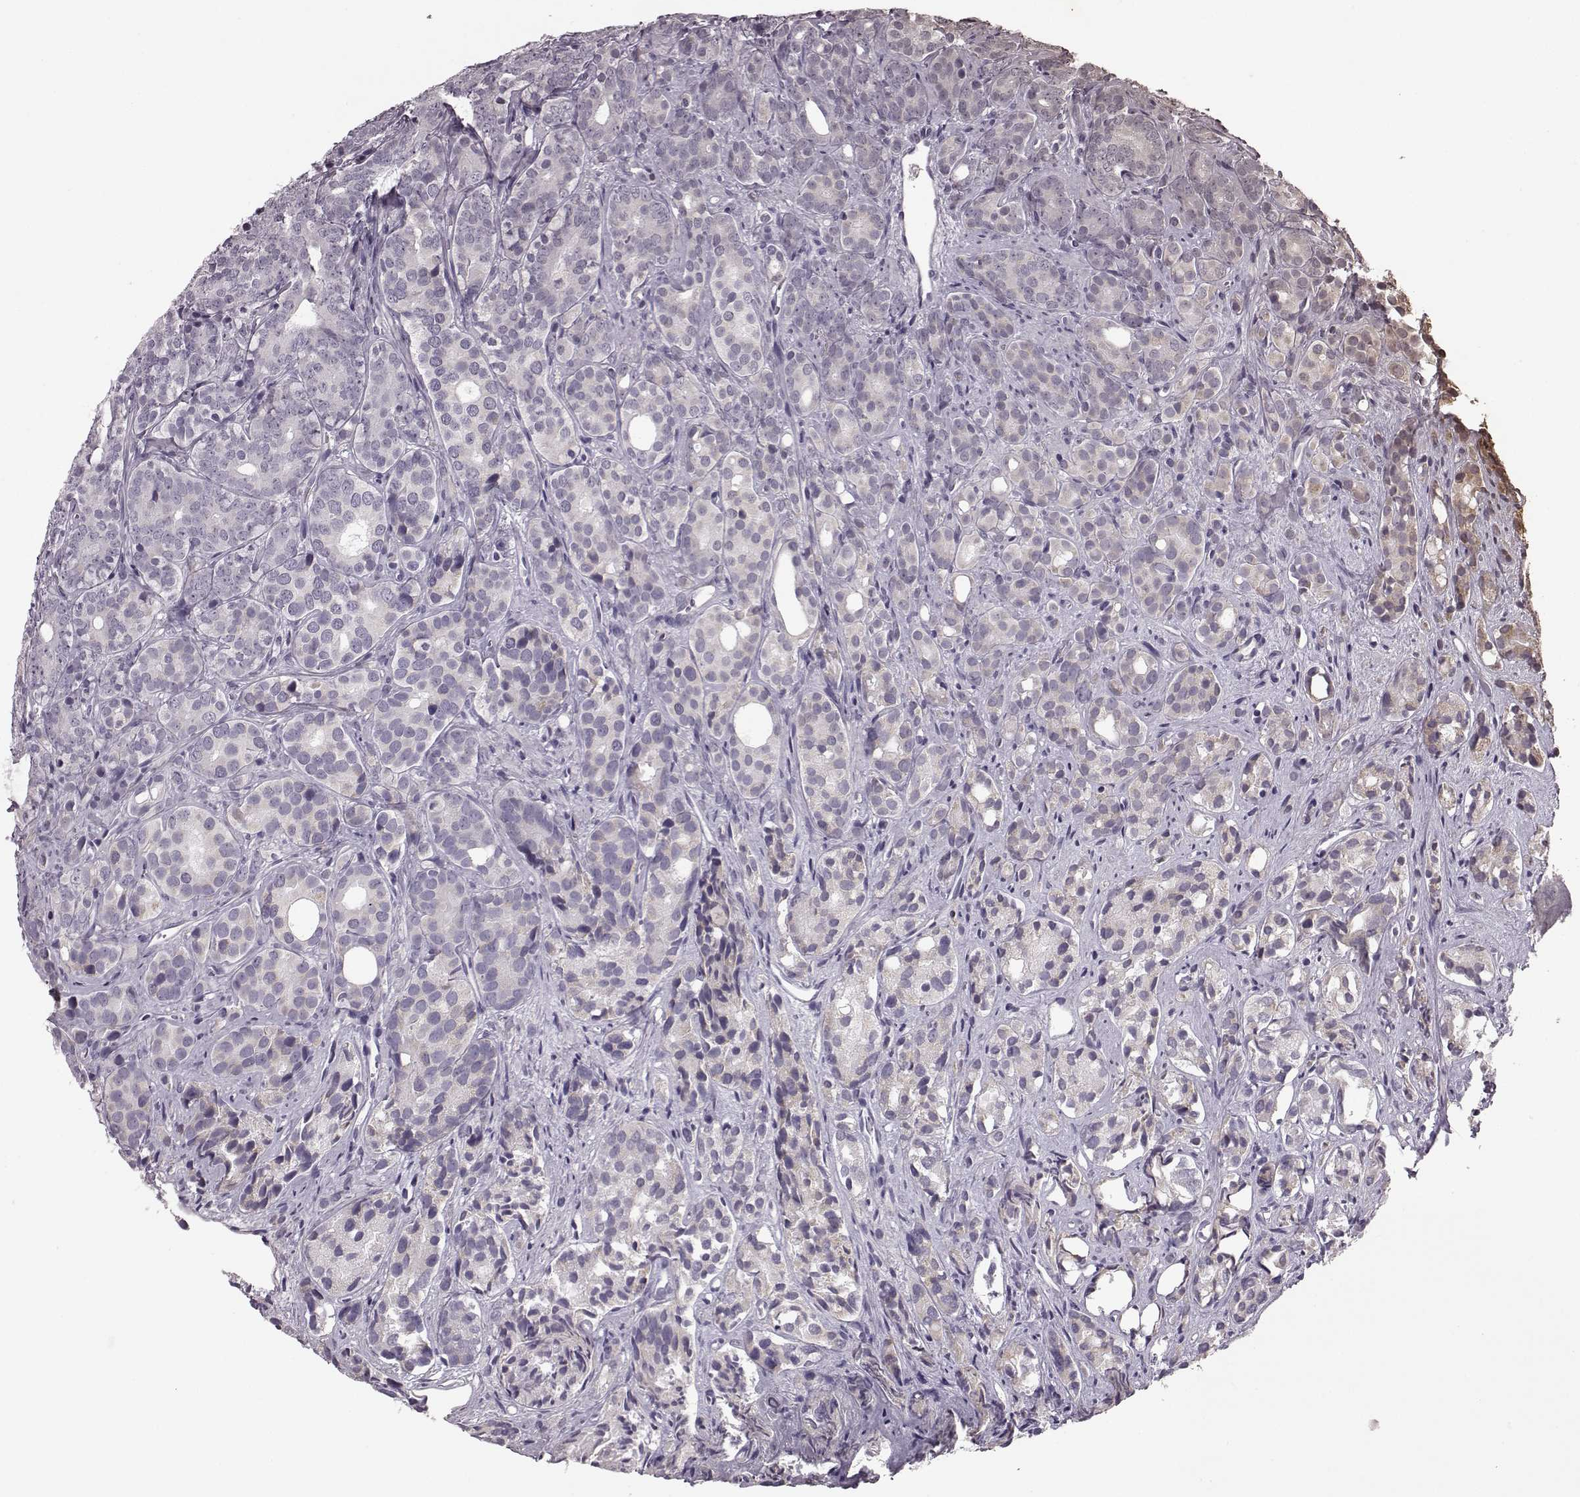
{"staining": {"intensity": "negative", "quantity": "none", "location": "none"}, "tissue": "prostate cancer", "cell_type": "Tumor cells", "image_type": "cancer", "snomed": [{"axis": "morphology", "description": "Adenocarcinoma, High grade"}, {"axis": "topography", "description": "Prostate"}], "caption": "A photomicrograph of human prostate cancer is negative for staining in tumor cells. The staining was performed using DAB (3,3'-diaminobenzidine) to visualize the protein expression in brown, while the nuclei were stained in blue with hematoxylin (Magnification: 20x).", "gene": "JSRP1", "patient": {"sex": "male", "age": 84}}